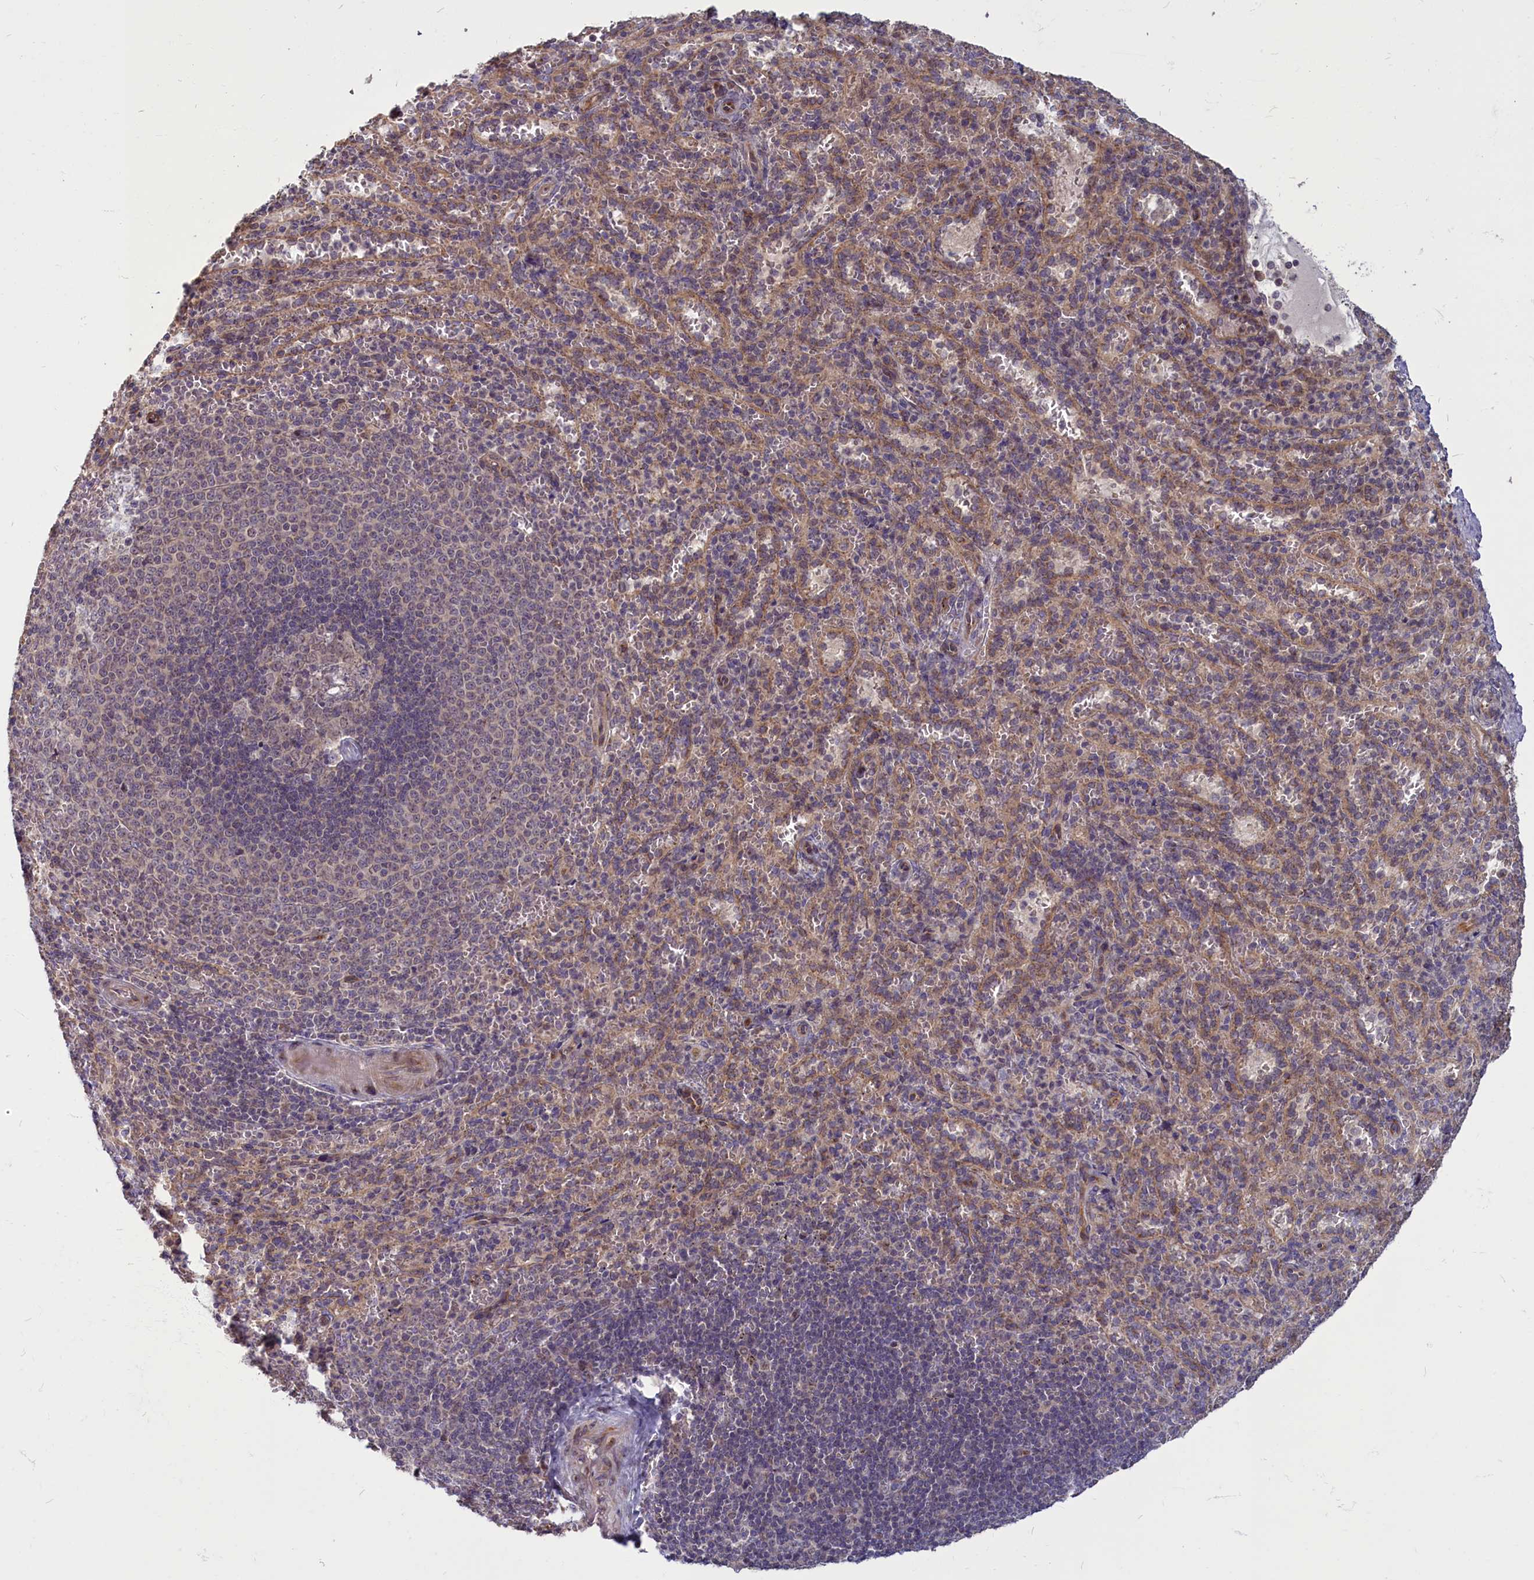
{"staining": {"intensity": "weak", "quantity": "<25%", "location": "cytoplasmic/membranous"}, "tissue": "spleen", "cell_type": "Cells in red pulp", "image_type": "normal", "snomed": [{"axis": "morphology", "description": "Normal tissue, NOS"}, {"axis": "topography", "description": "Spleen"}], "caption": "Immunohistochemical staining of normal human spleen demonstrates no significant positivity in cells in red pulp.", "gene": "ENSG00000274944", "patient": {"sex": "female", "age": 21}}